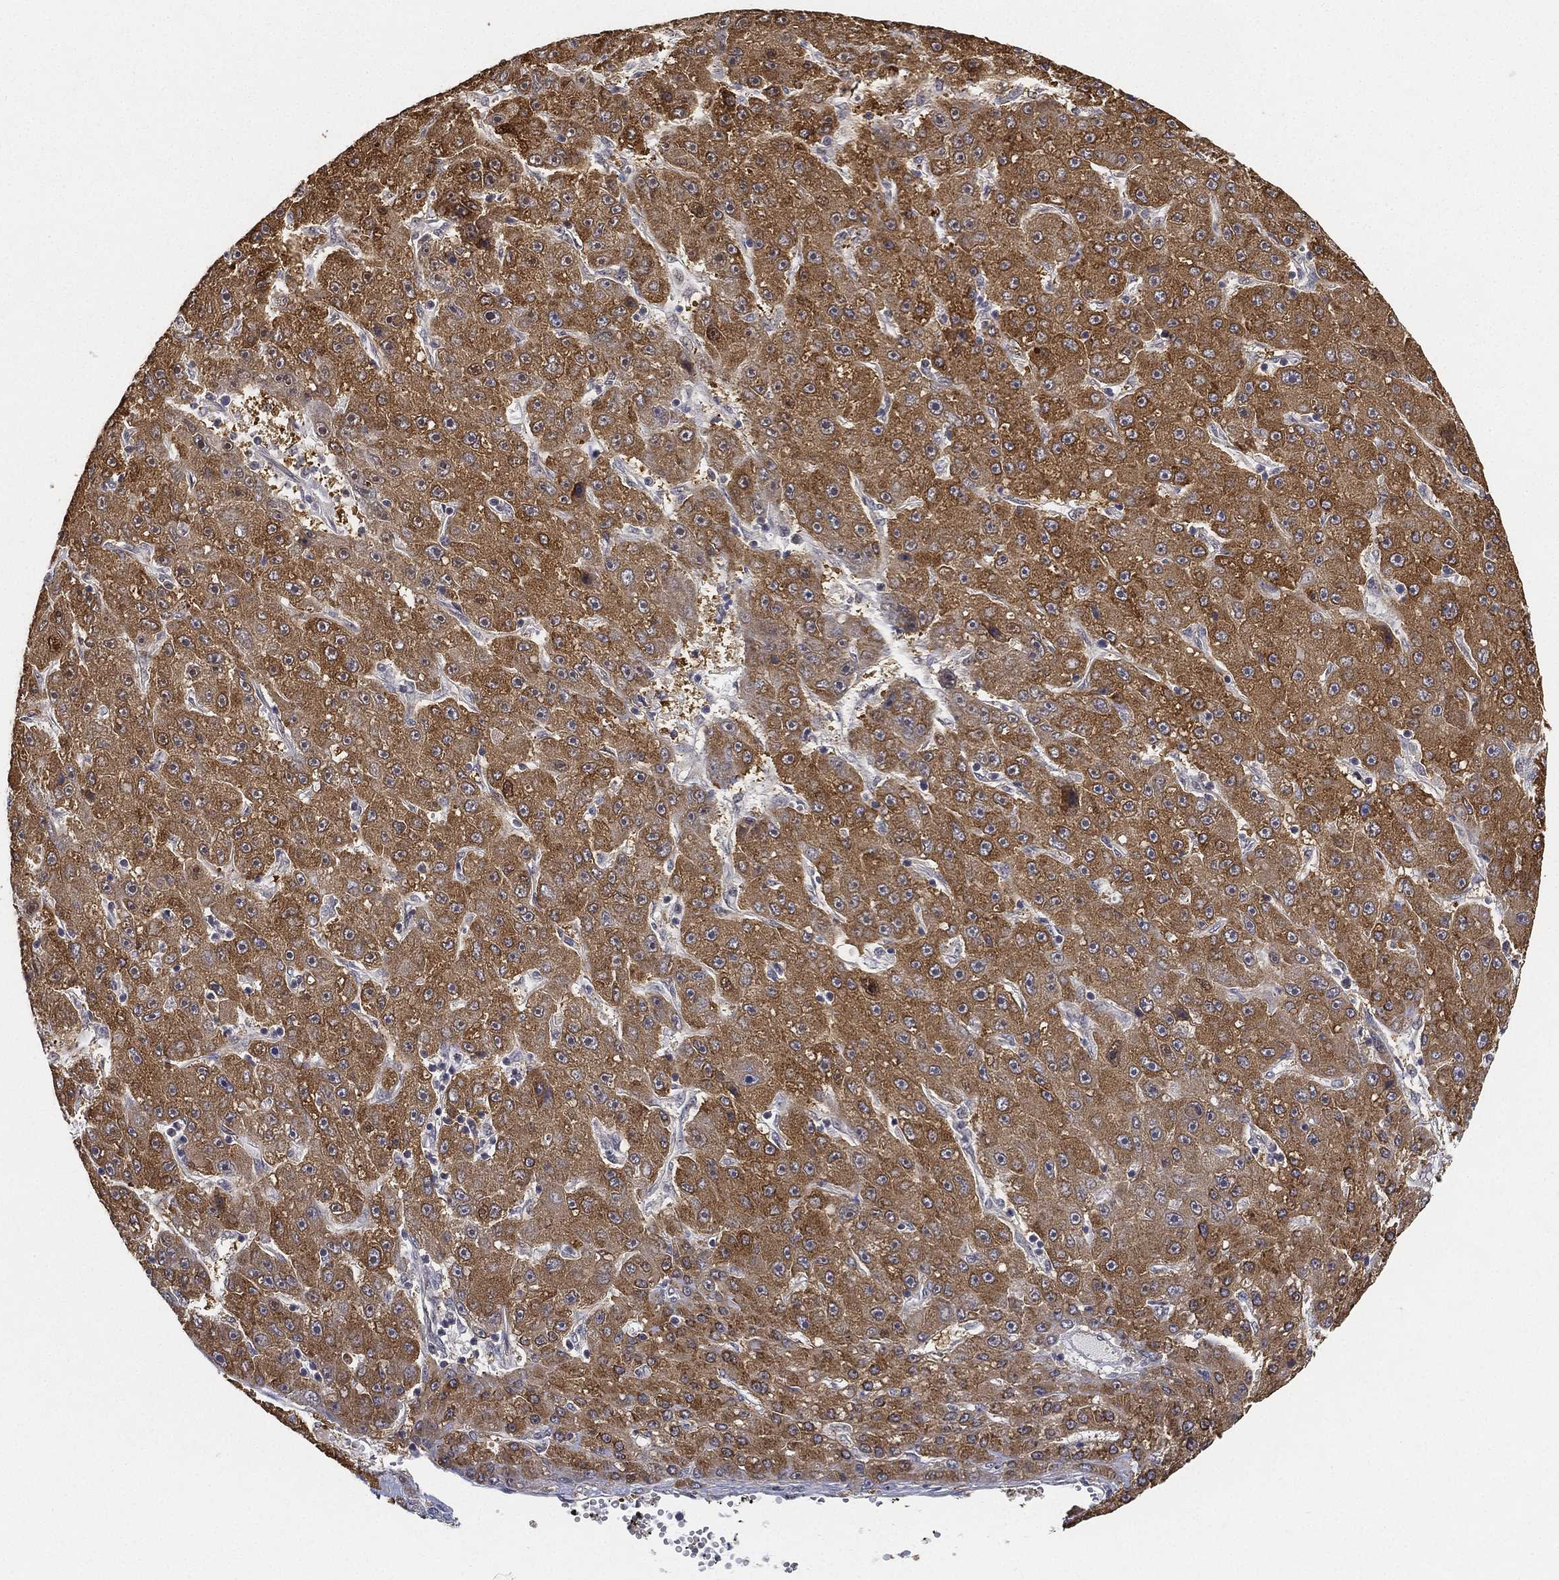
{"staining": {"intensity": "moderate", "quantity": ">75%", "location": "cytoplasmic/membranous"}, "tissue": "liver cancer", "cell_type": "Tumor cells", "image_type": "cancer", "snomed": [{"axis": "morphology", "description": "Carcinoma, Hepatocellular, NOS"}, {"axis": "topography", "description": "Liver"}], "caption": "Immunohistochemistry of human liver cancer shows medium levels of moderate cytoplasmic/membranous staining in approximately >75% of tumor cells.", "gene": "PPP1R16B", "patient": {"sex": "male", "age": 67}}